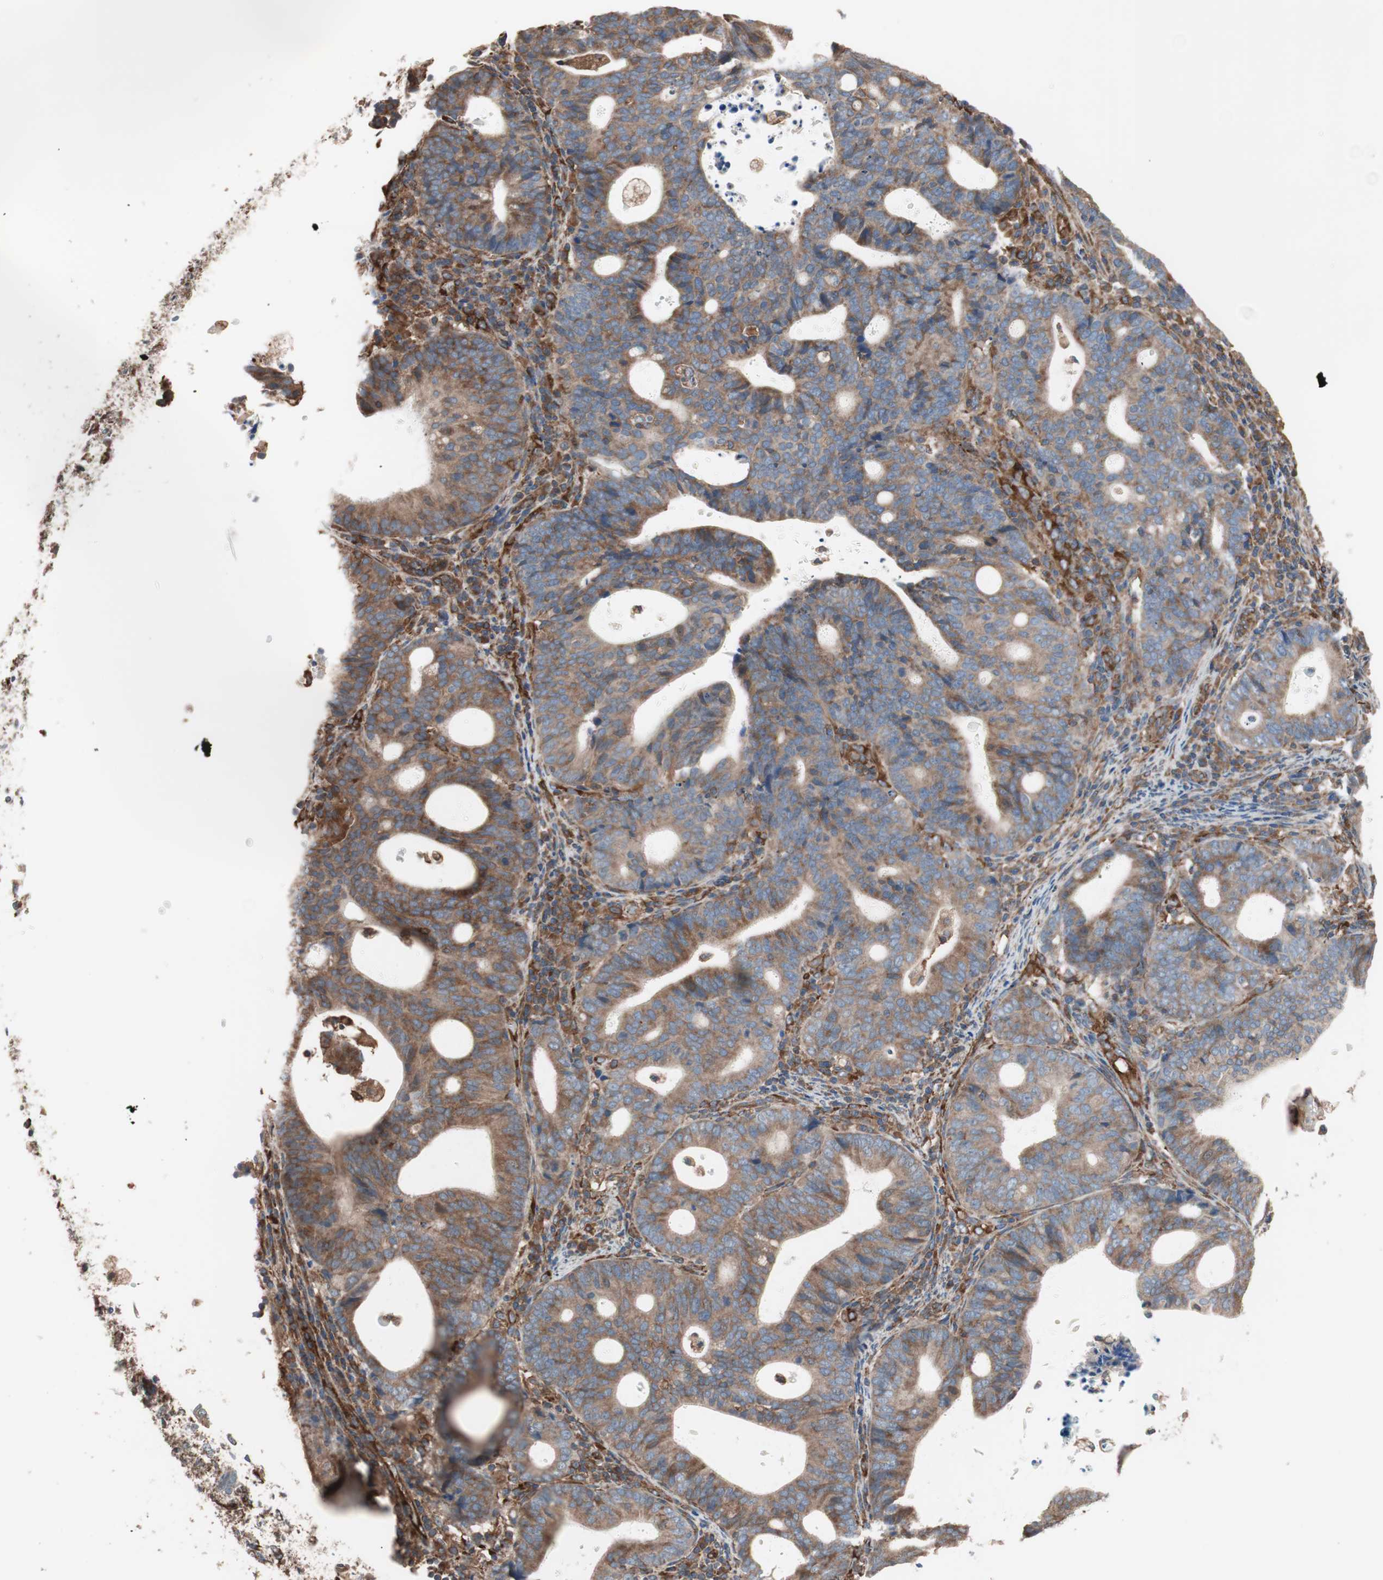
{"staining": {"intensity": "moderate", "quantity": ">75%", "location": "cytoplasmic/membranous"}, "tissue": "endometrial cancer", "cell_type": "Tumor cells", "image_type": "cancer", "snomed": [{"axis": "morphology", "description": "Adenocarcinoma, NOS"}, {"axis": "topography", "description": "Uterus"}], "caption": "Approximately >75% of tumor cells in endometrial cancer demonstrate moderate cytoplasmic/membranous protein positivity as visualized by brown immunohistochemical staining.", "gene": "GPSM2", "patient": {"sex": "female", "age": 83}}